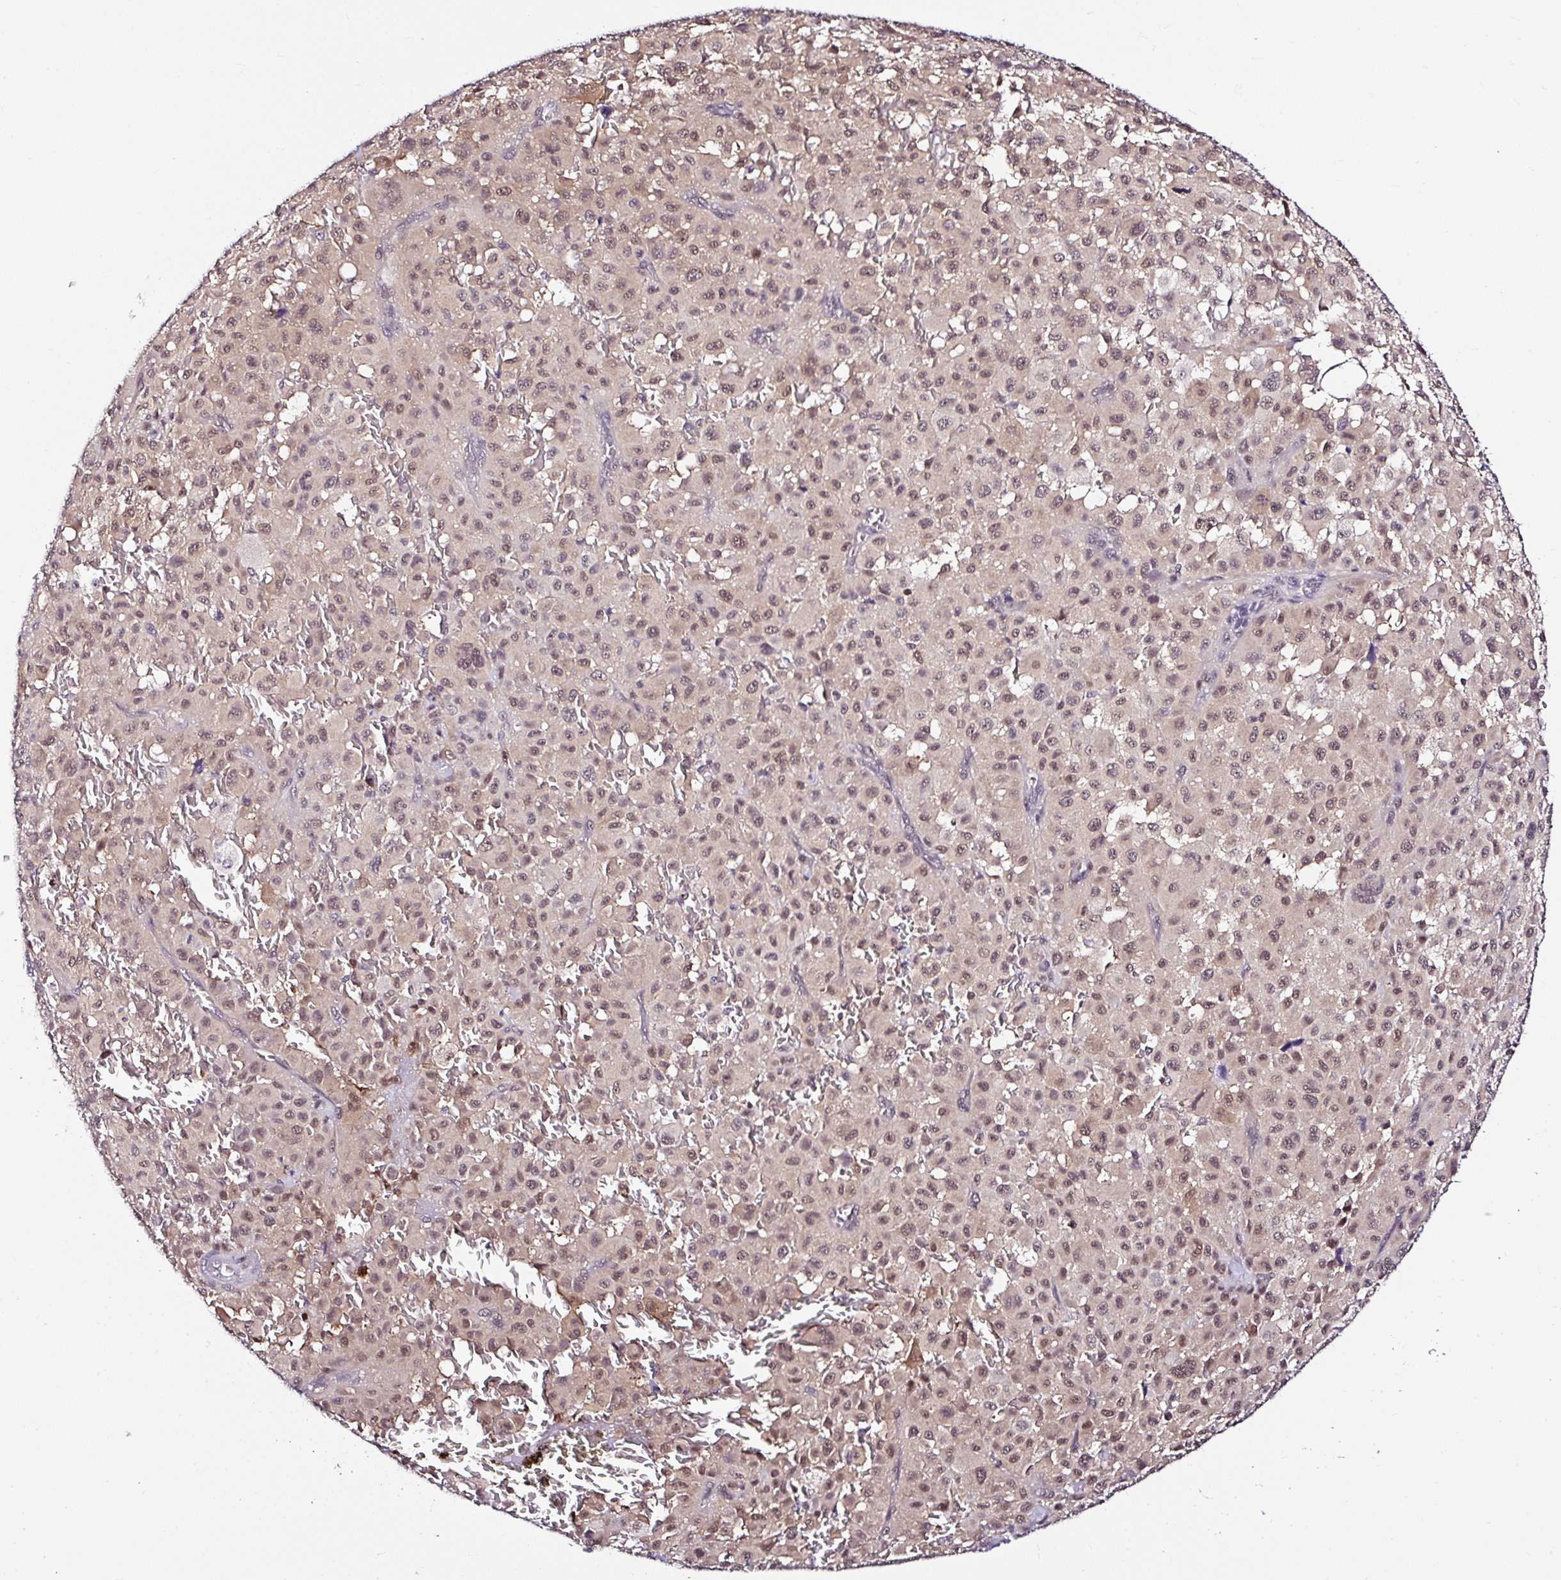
{"staining": {"intensity": "moderate", "quantity": ">75%", "location": "nuclear"}, "tissue": "melanoma", "cell_type": "Tumor cells", "image_type": "cancer", "snomed": [{"axis": "morphology", "description": "Malignant melanoma, NOS"}, {"axis": "topography", "description": "Skin"}], "caption": "Immunohistochemical staining of human melanoma demonstrates moderate nuclear protein expression in approximately >75% of tumor cells.", "gene": "PIN4", "patient": {"sex": "female", "age": 74}}